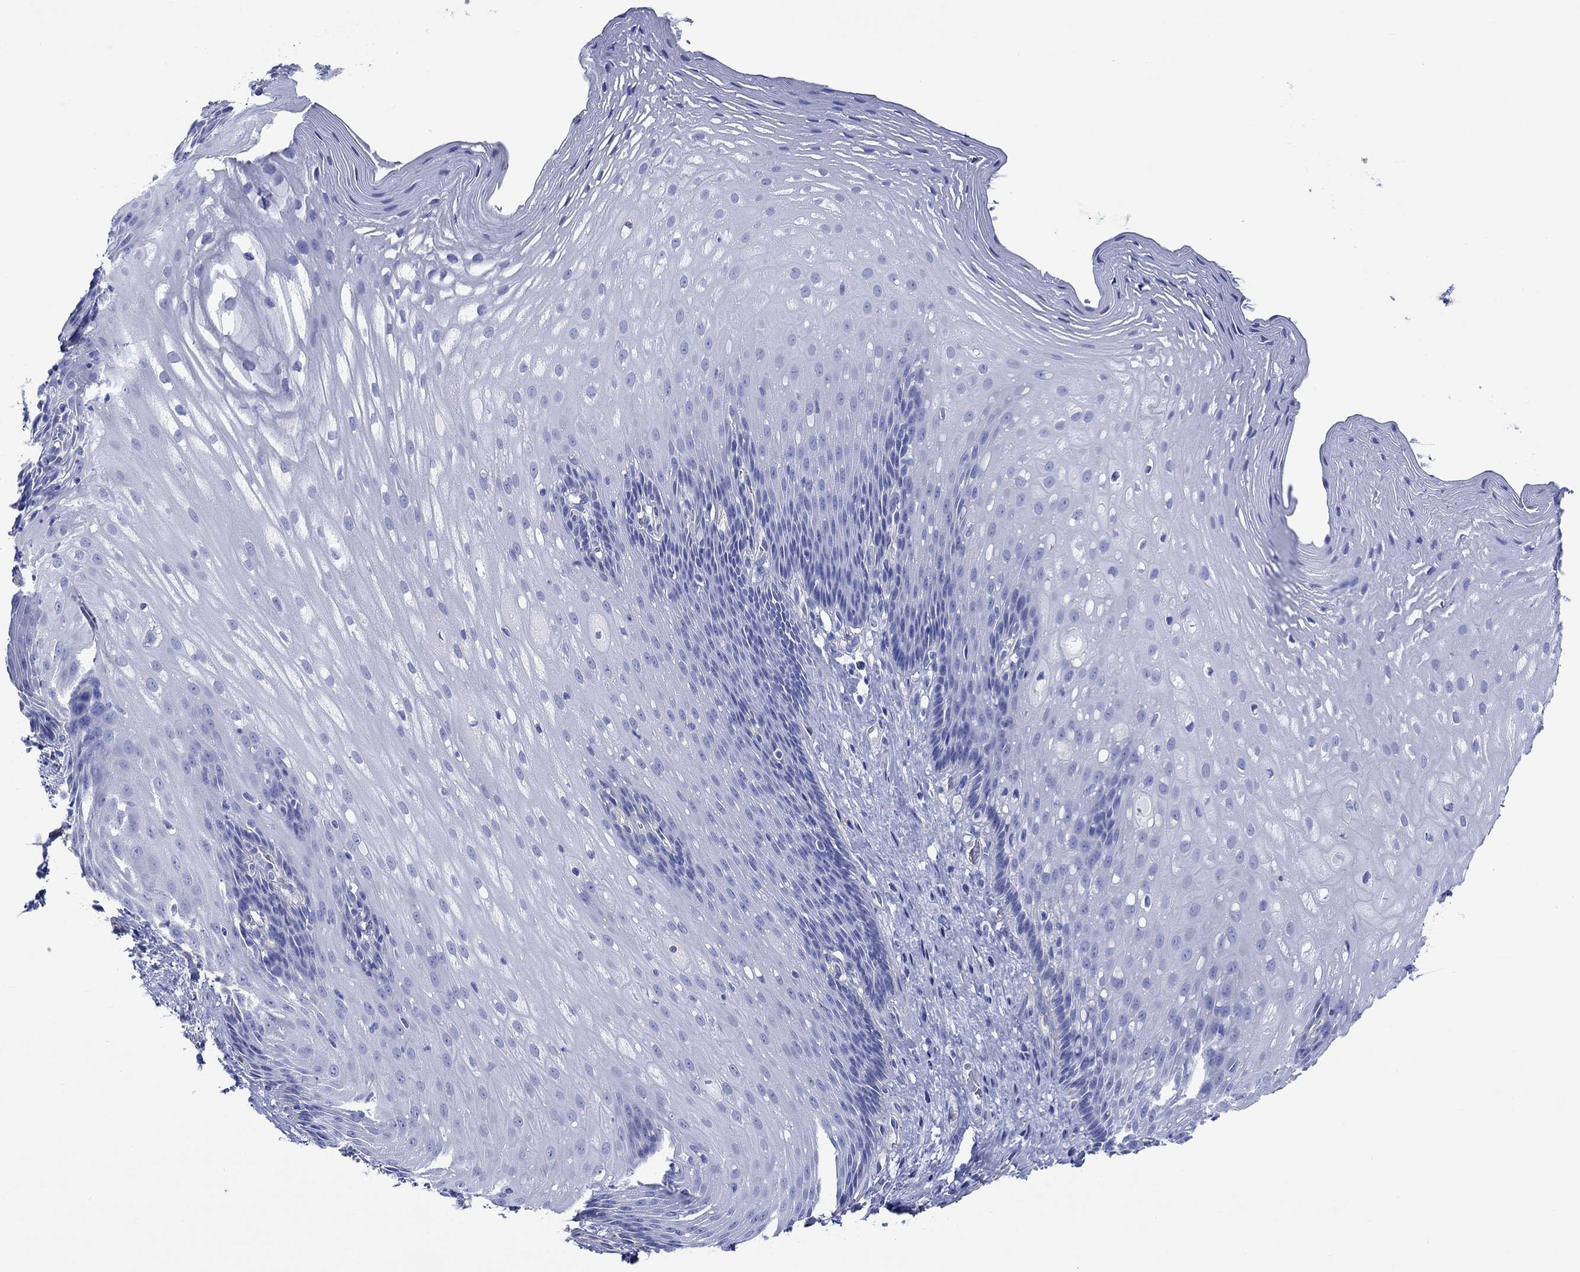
{"staining": {"intensity": "negative", "quantity": "none", "location": "none"}, "tissue": "esophagus", "cell_type": "Squamous epithelial cells", "image_type": "normal", "snomed": [{"axis": "morphology", "description": "Normal tissue, NOS"}, {"axis": "topography", "description": "Esophagus"}], "caption": "Image shows no significant protein positivity in squamous epithelial cells of benign esophagus.", "gene": "CPLX1", "patient": {"sex": "male", "age": 76}}